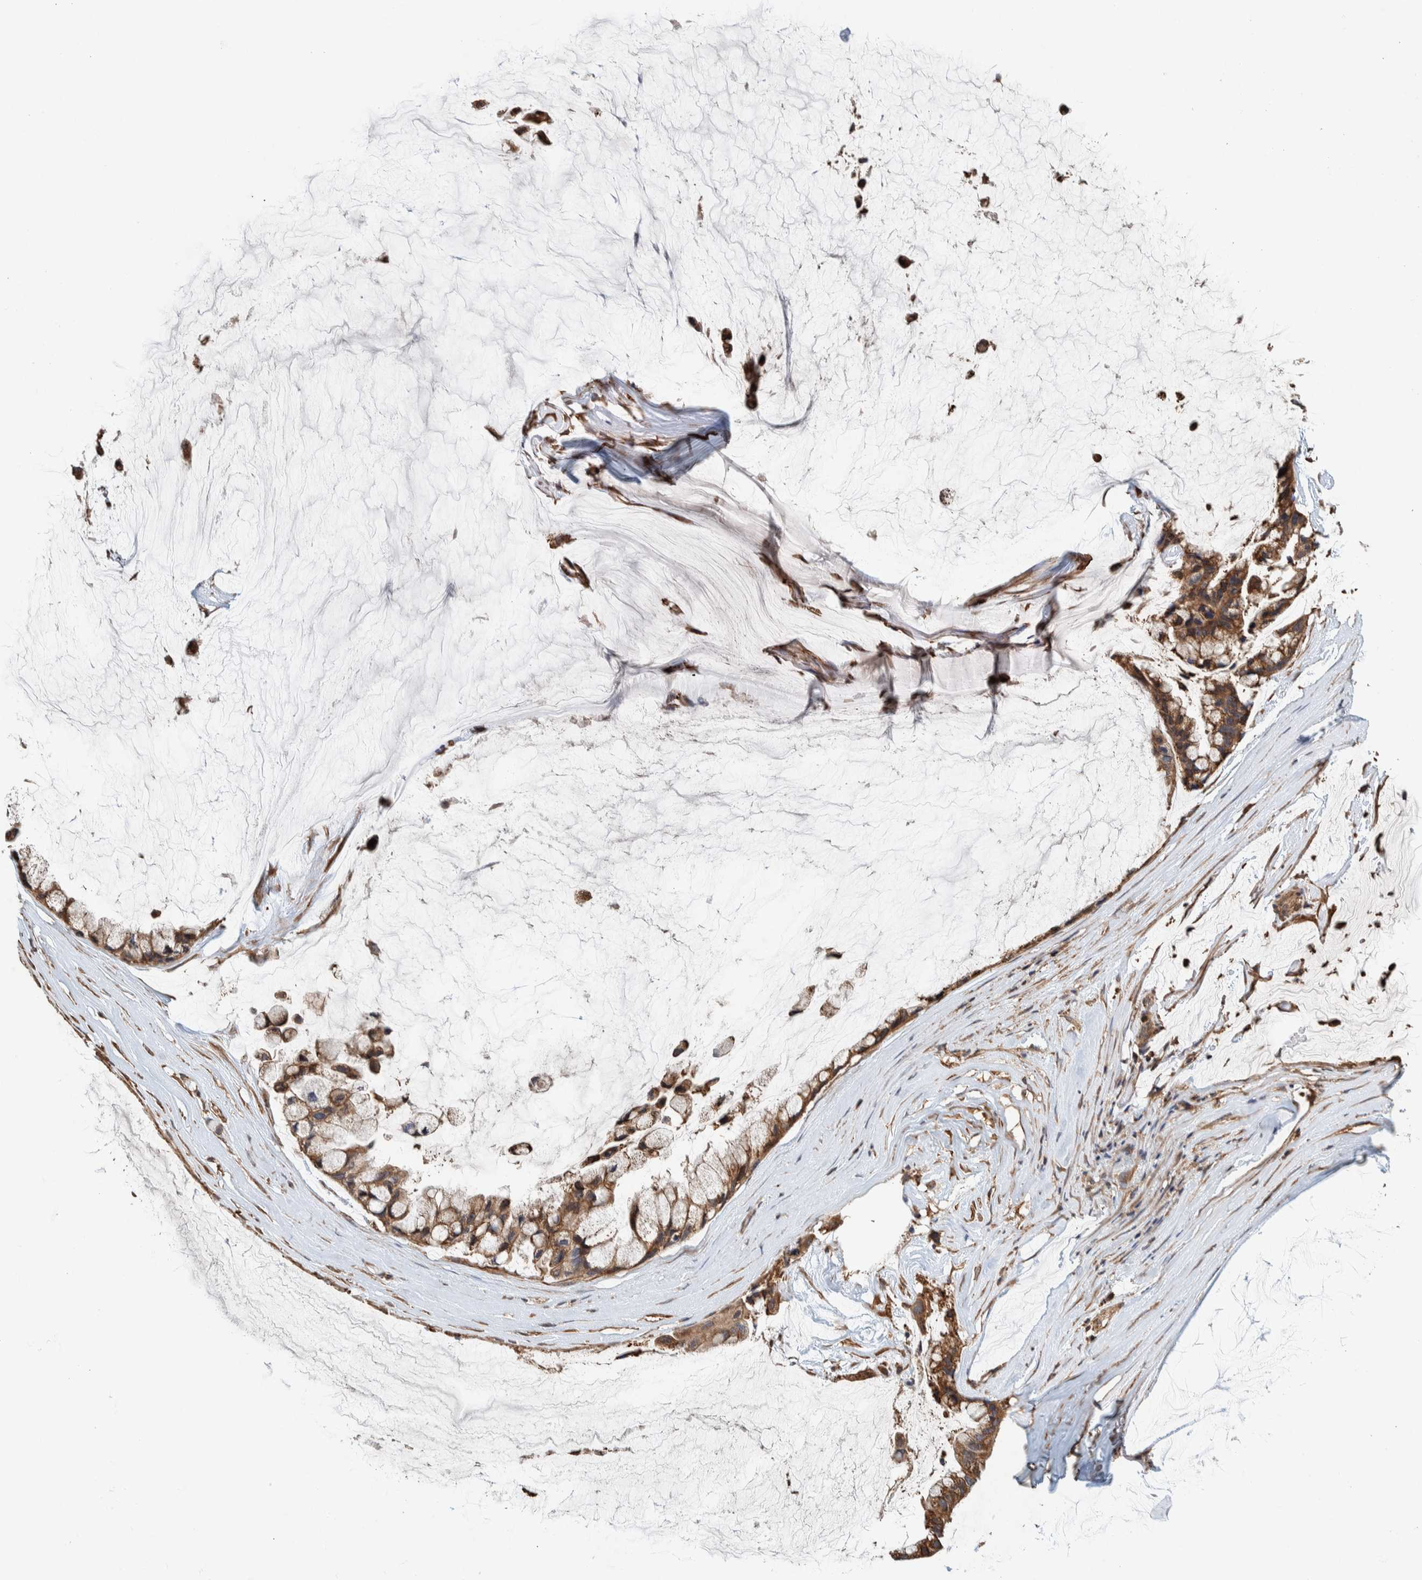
{"staining": {"intensity": "moderate", "quantity": ">75%", "location": "cytoplasmic/membranous"}, "tissue": "ovarian cancer", "cell_type": "Tumor cells", "image_type": "cancer", "snomed": [{"axis": "morphology", "description": "Cystadenocarcinoma, mucinous, NOS"}, {"axis": "topography", "description": "Ovary"}], "caption": "Ovarian mucinous cystadenocarcinoma stained with immunohistochemistry shows moderate cytoplasmic/membranous expression in about >75% of tumor cells. (Stains: DAB (3,3'-diaminobenzidine) in brown, nuclei in blue, Microscopy: brightfield microscopy at high magnification).", "gene": "PLA2G3", "patient": {"sex": "female", "age": 39}}